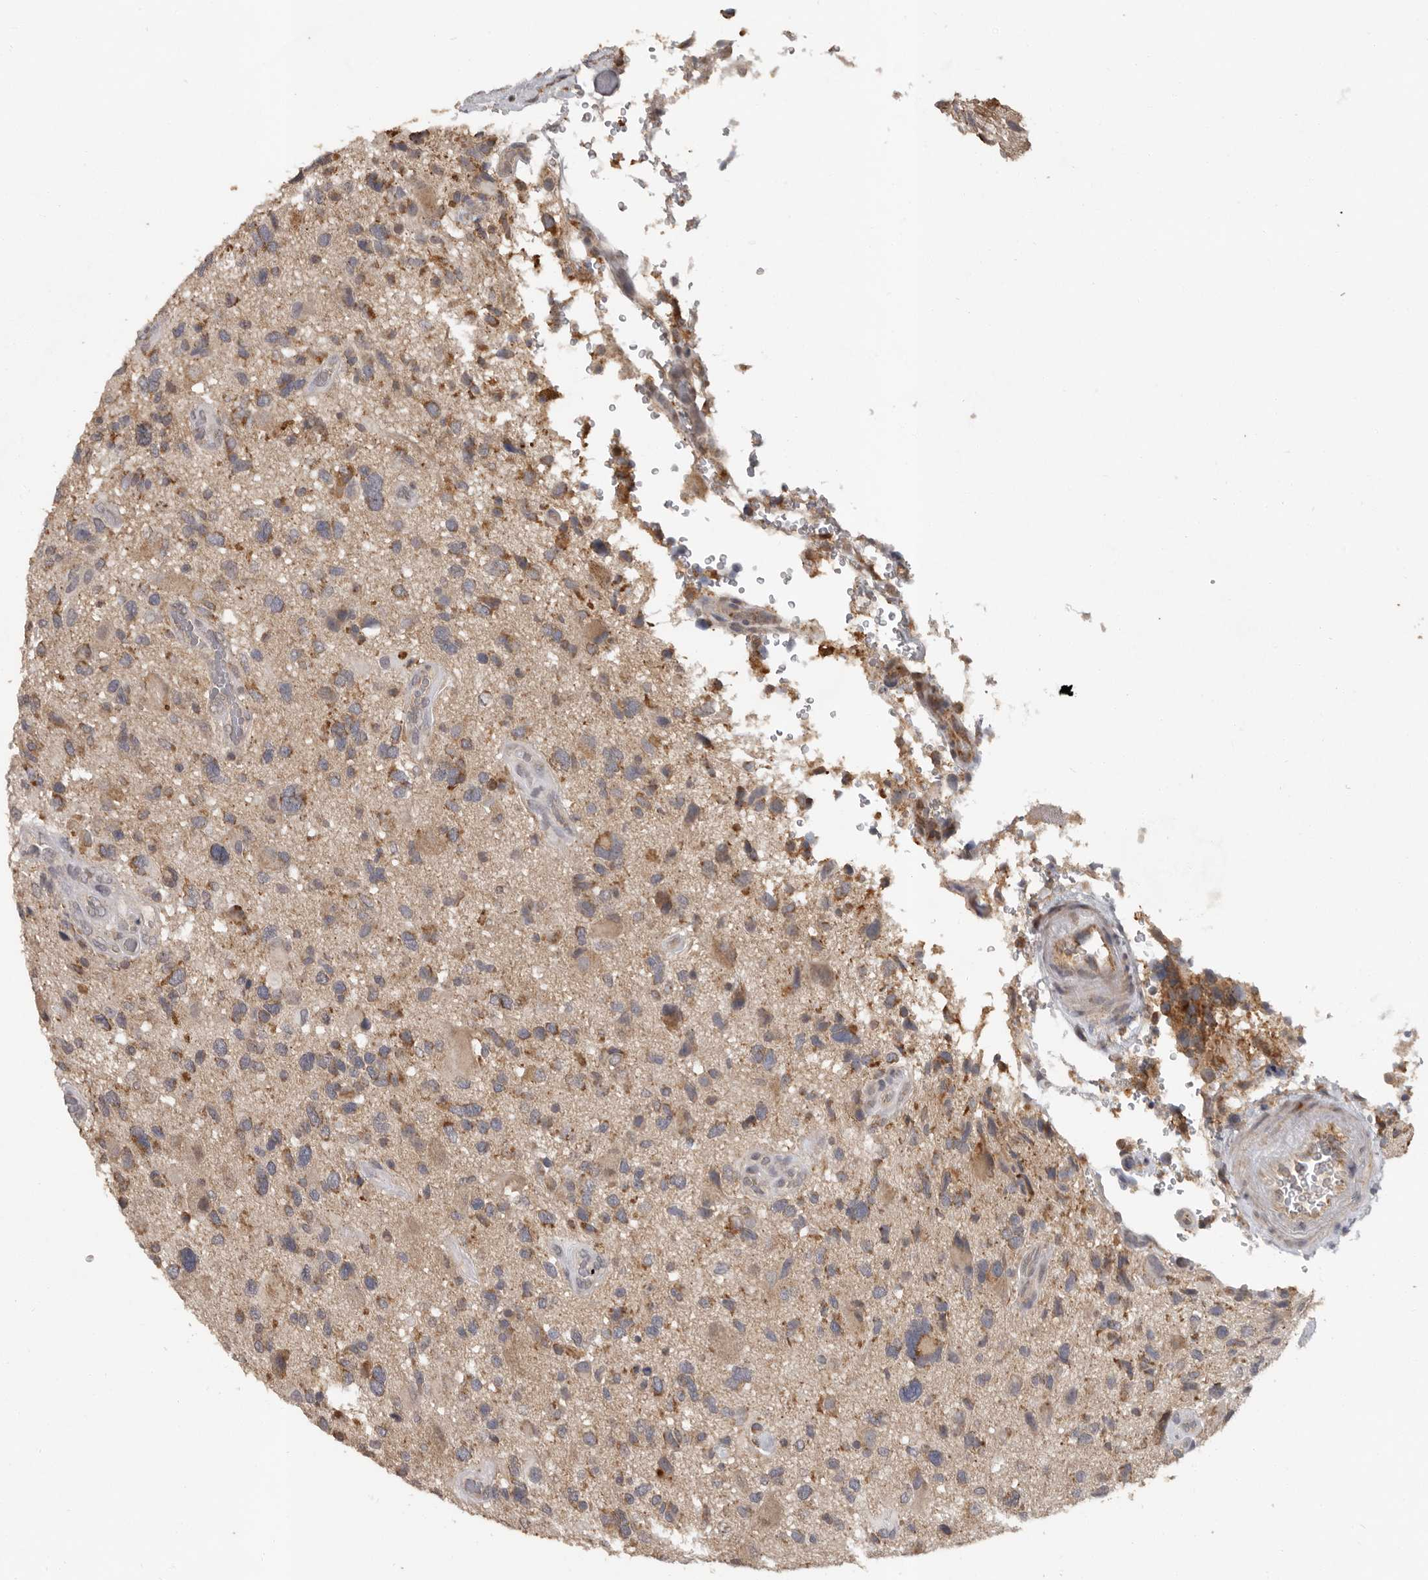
{"staining": {"intensity": "weak", "quantity": "<25%", "location": "cytoplasmic/membranous"}, "tissue": "glioma", "cell_type": "Tumor cells", "image_type": "cancer", "snomed": [{"axis": "morphology", "description": "Glioma, malignant, High grade"}, {"axis": "topography", "description": "Brain"}], "caption": "DAB (3,3'-diaminobenzidine) immunohistochemical staining of high-grade glioma (malignant) exhibits no significant positivity in tumor cells.", "gene": "MTF1", "patient": {"sex": "male", "age": 33}}